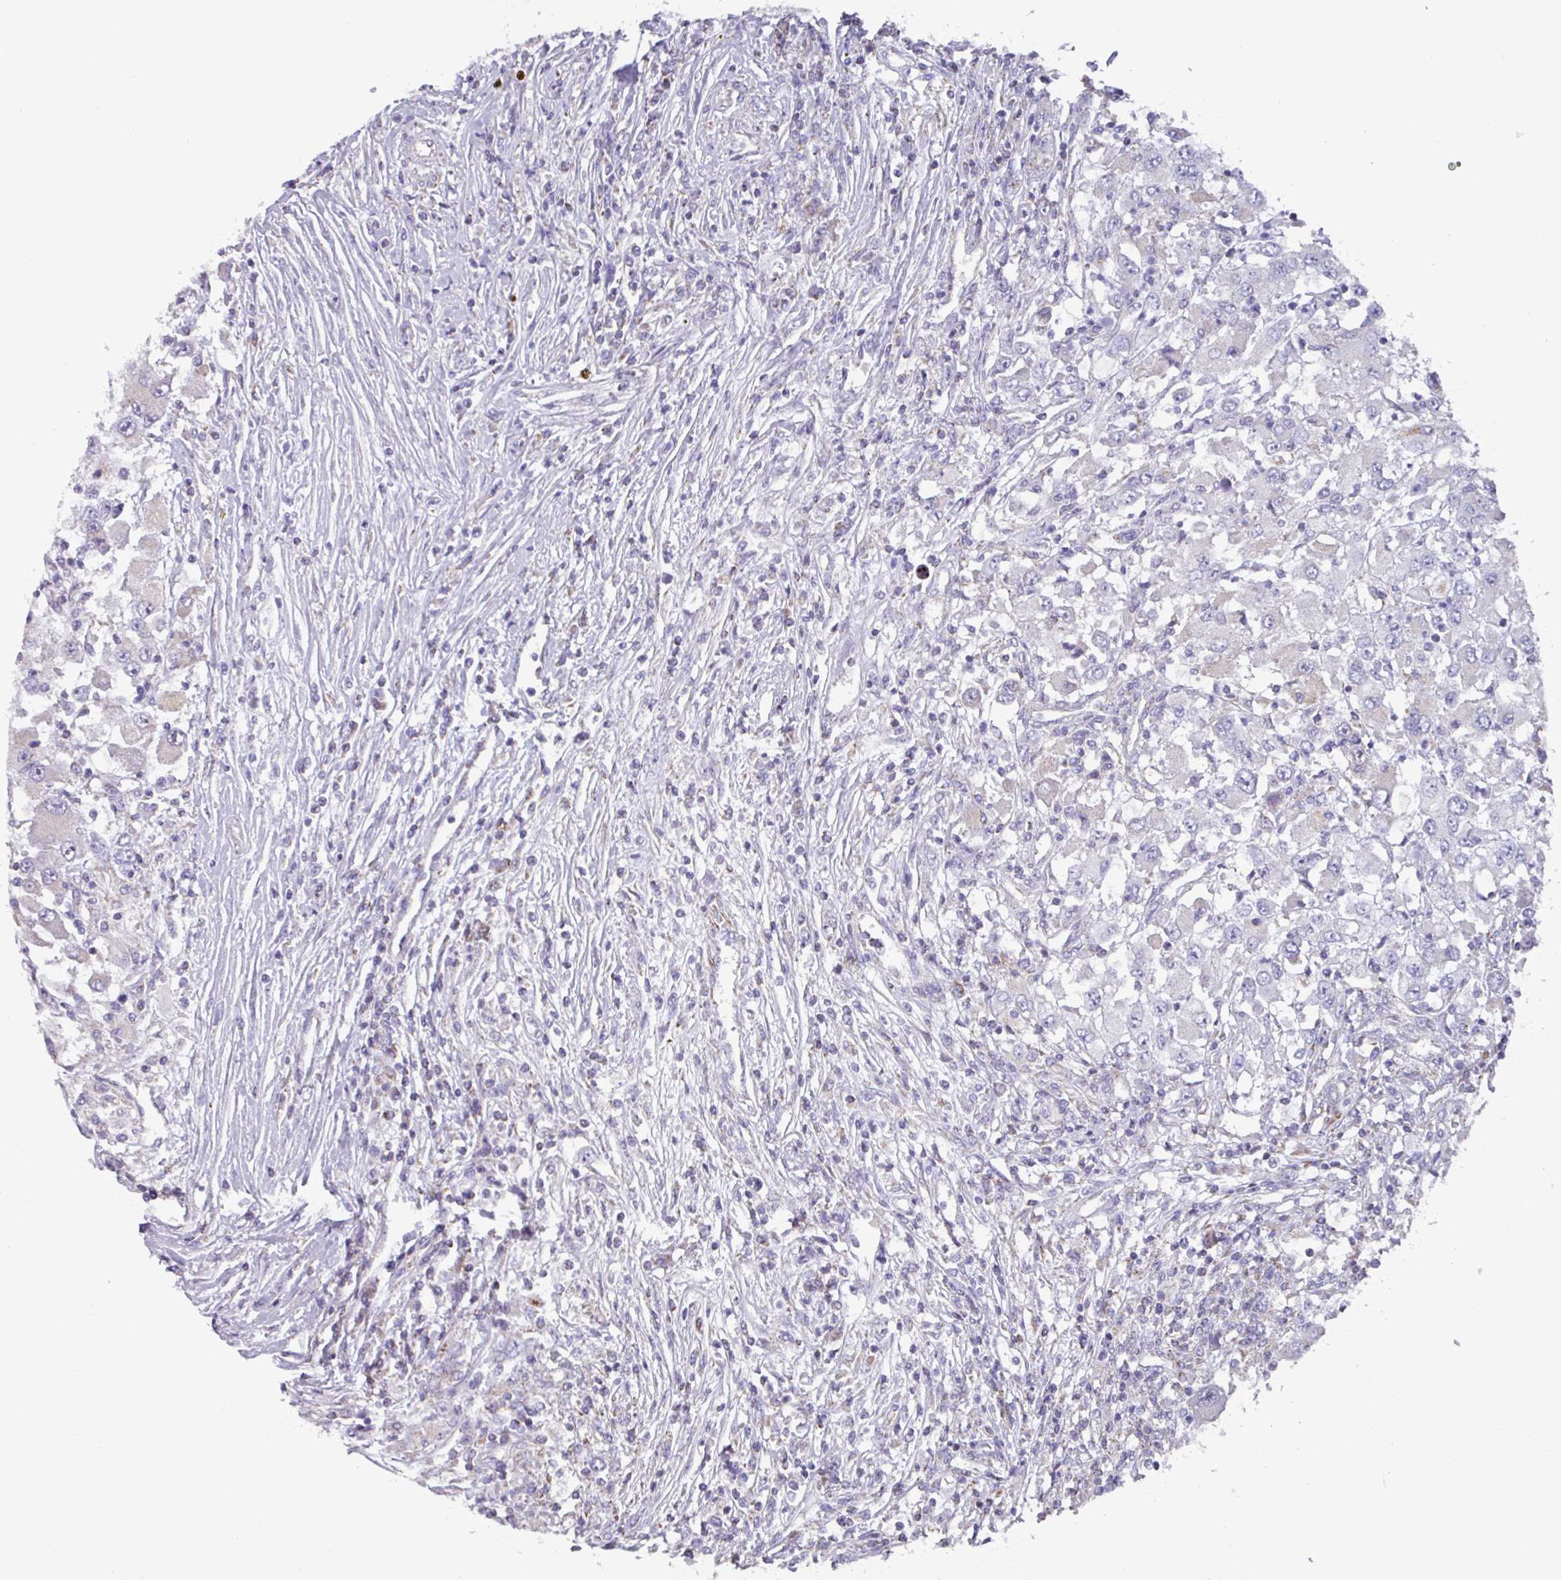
{"staining": {"intensity": "negative", "quantity": "none", "location": "none"}, "tissue": "renal cancer", "cell_type": "Tumor cells", "image_type": "cancer", "snomed": [{"axis": "morphology", "description": "Adenocarcinoma, NOS"}, {"axis": "topography", "description": "Kidney"}], "caption": "There is no significant positivity in tumor cells of renal adenocarcinoma.", "gene": "MT-ND4", "patient": {"sex": "female", "age": 67}}